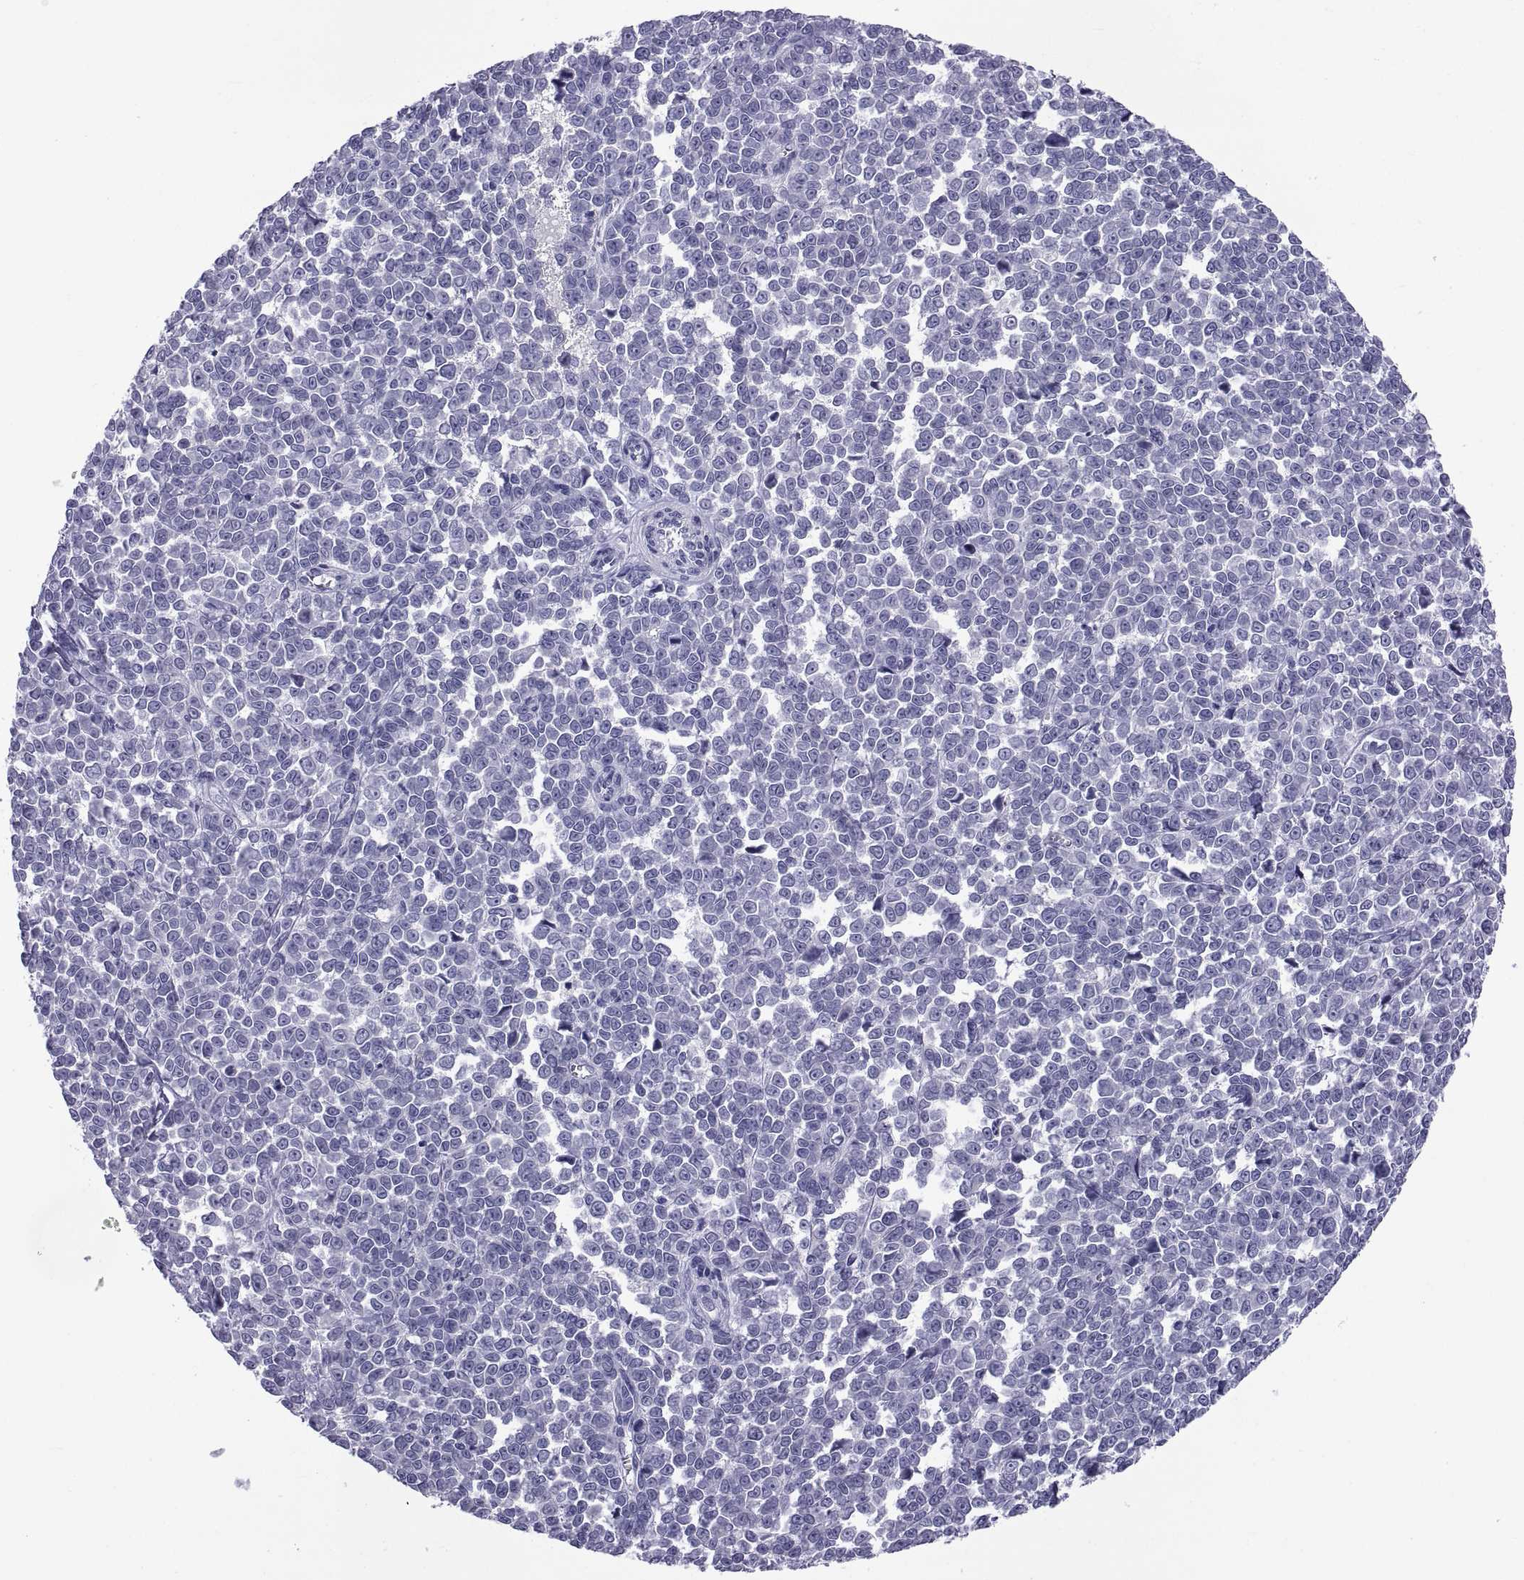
{"staining": {"intensity": "negative", "quantity": "none", "location": "none"}, "tissue": "melanoma", "cell_type": "Tumor cells", "image_type": "cancer", "snomed": [{"axis": "morphology", "description": "Malignant melanoma, NOS"}, {"axis": "topography", "description": "Skin"}], "caption": "Tumor cells are negative for protein expression in human melanoma.", "gene": "NPTX2", "patient": {"sex": "female", "age": 95}}